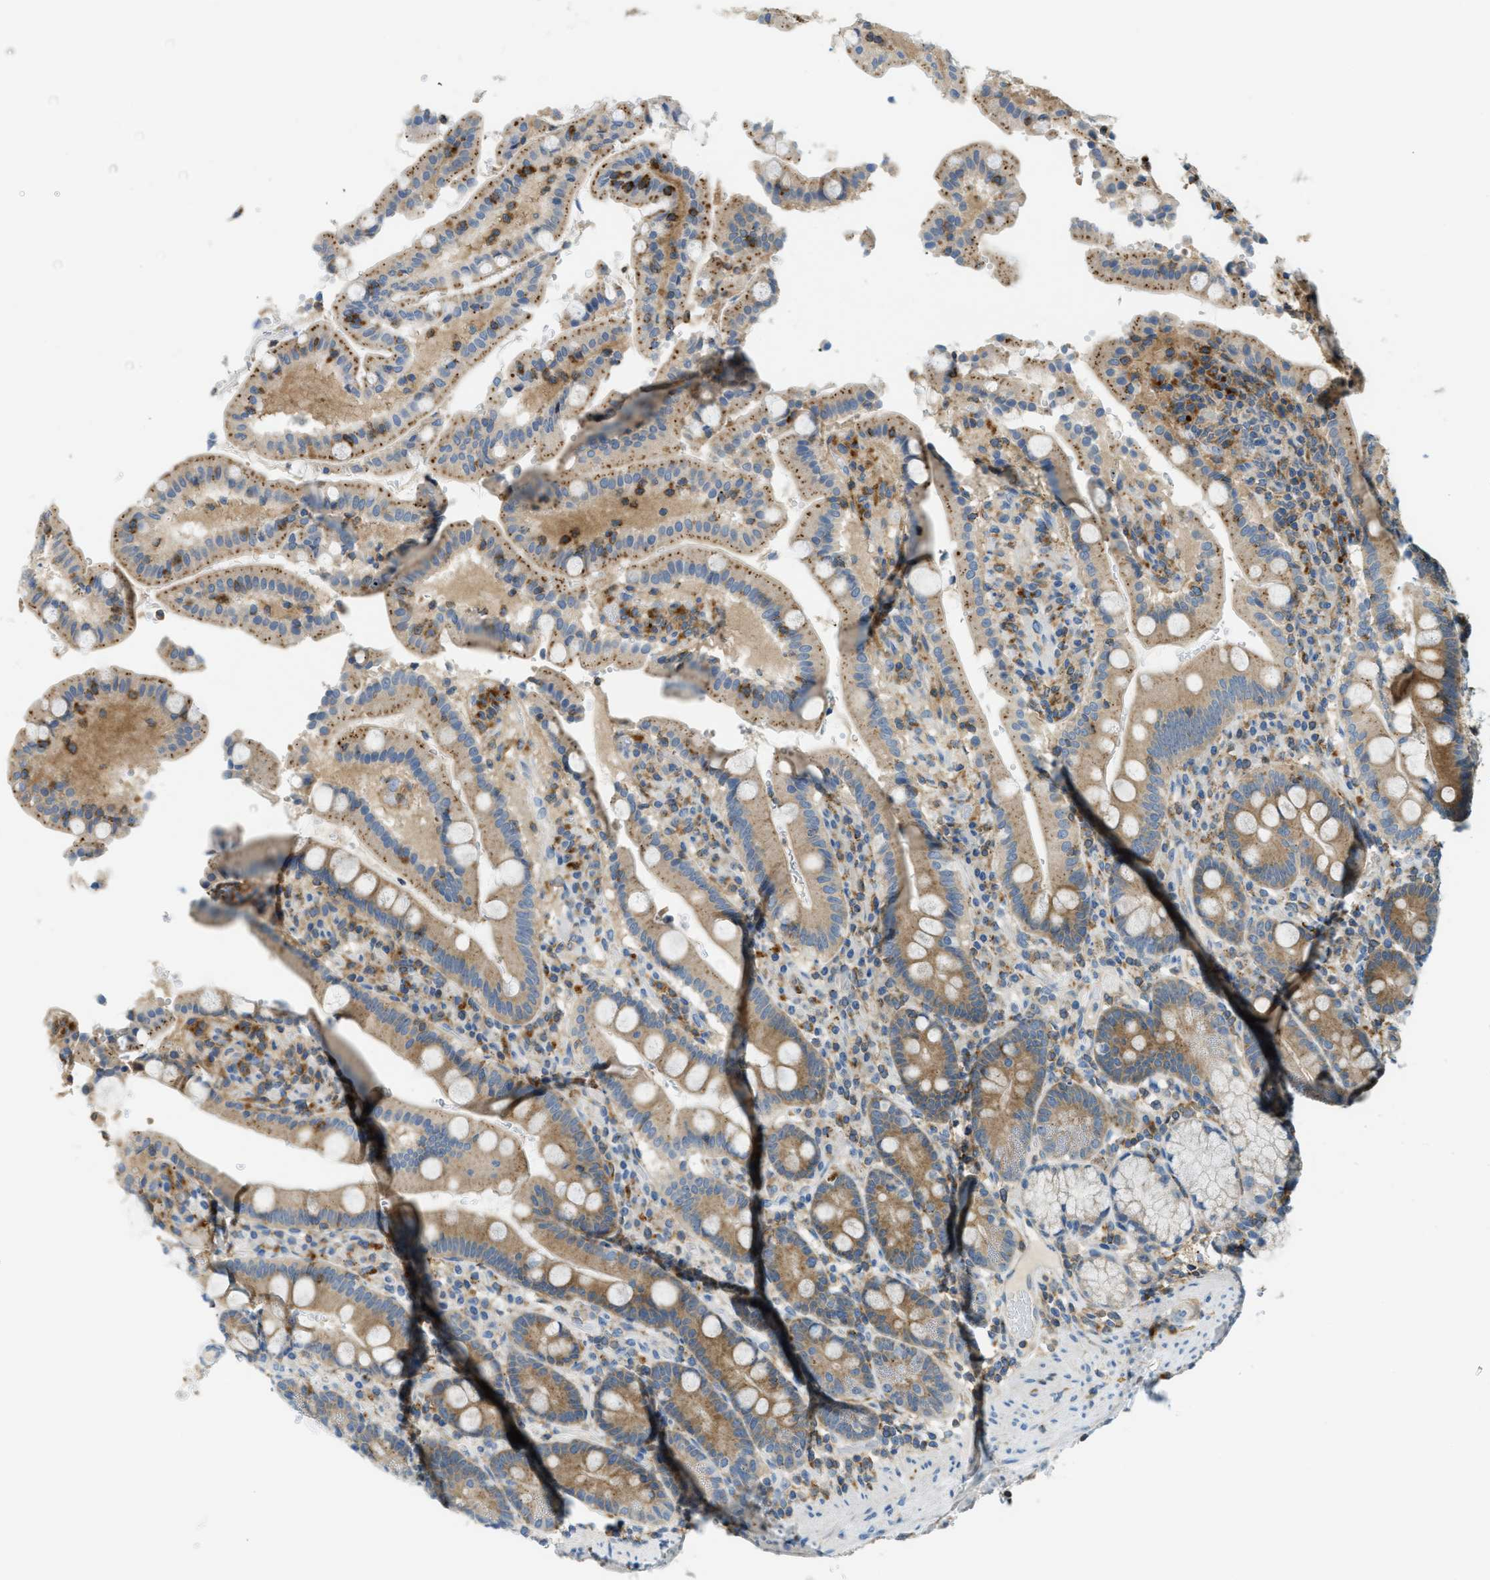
{"staining": {"intensity": "moderate", "quantity": ">75%", "location": "cytoplasmic/membranous"}, "tissue": "duodenum", "cell_type": "Glandular cells", "image_type": "normal", "snomed": [{"axis": "morphology", "description": "Normal tissue, NOS"}, {"axis": "topography", "description": "Small intestine, NOS"}], "caption": "A micrograph showing moderate cytoplasmic/membranous expression in approximately >75% of glandular cells in benign duodenum, as visualized by brown immunohistochemical staining.", "gene": "PLBD2", "patient": {"sex": "female", "age": 71}}